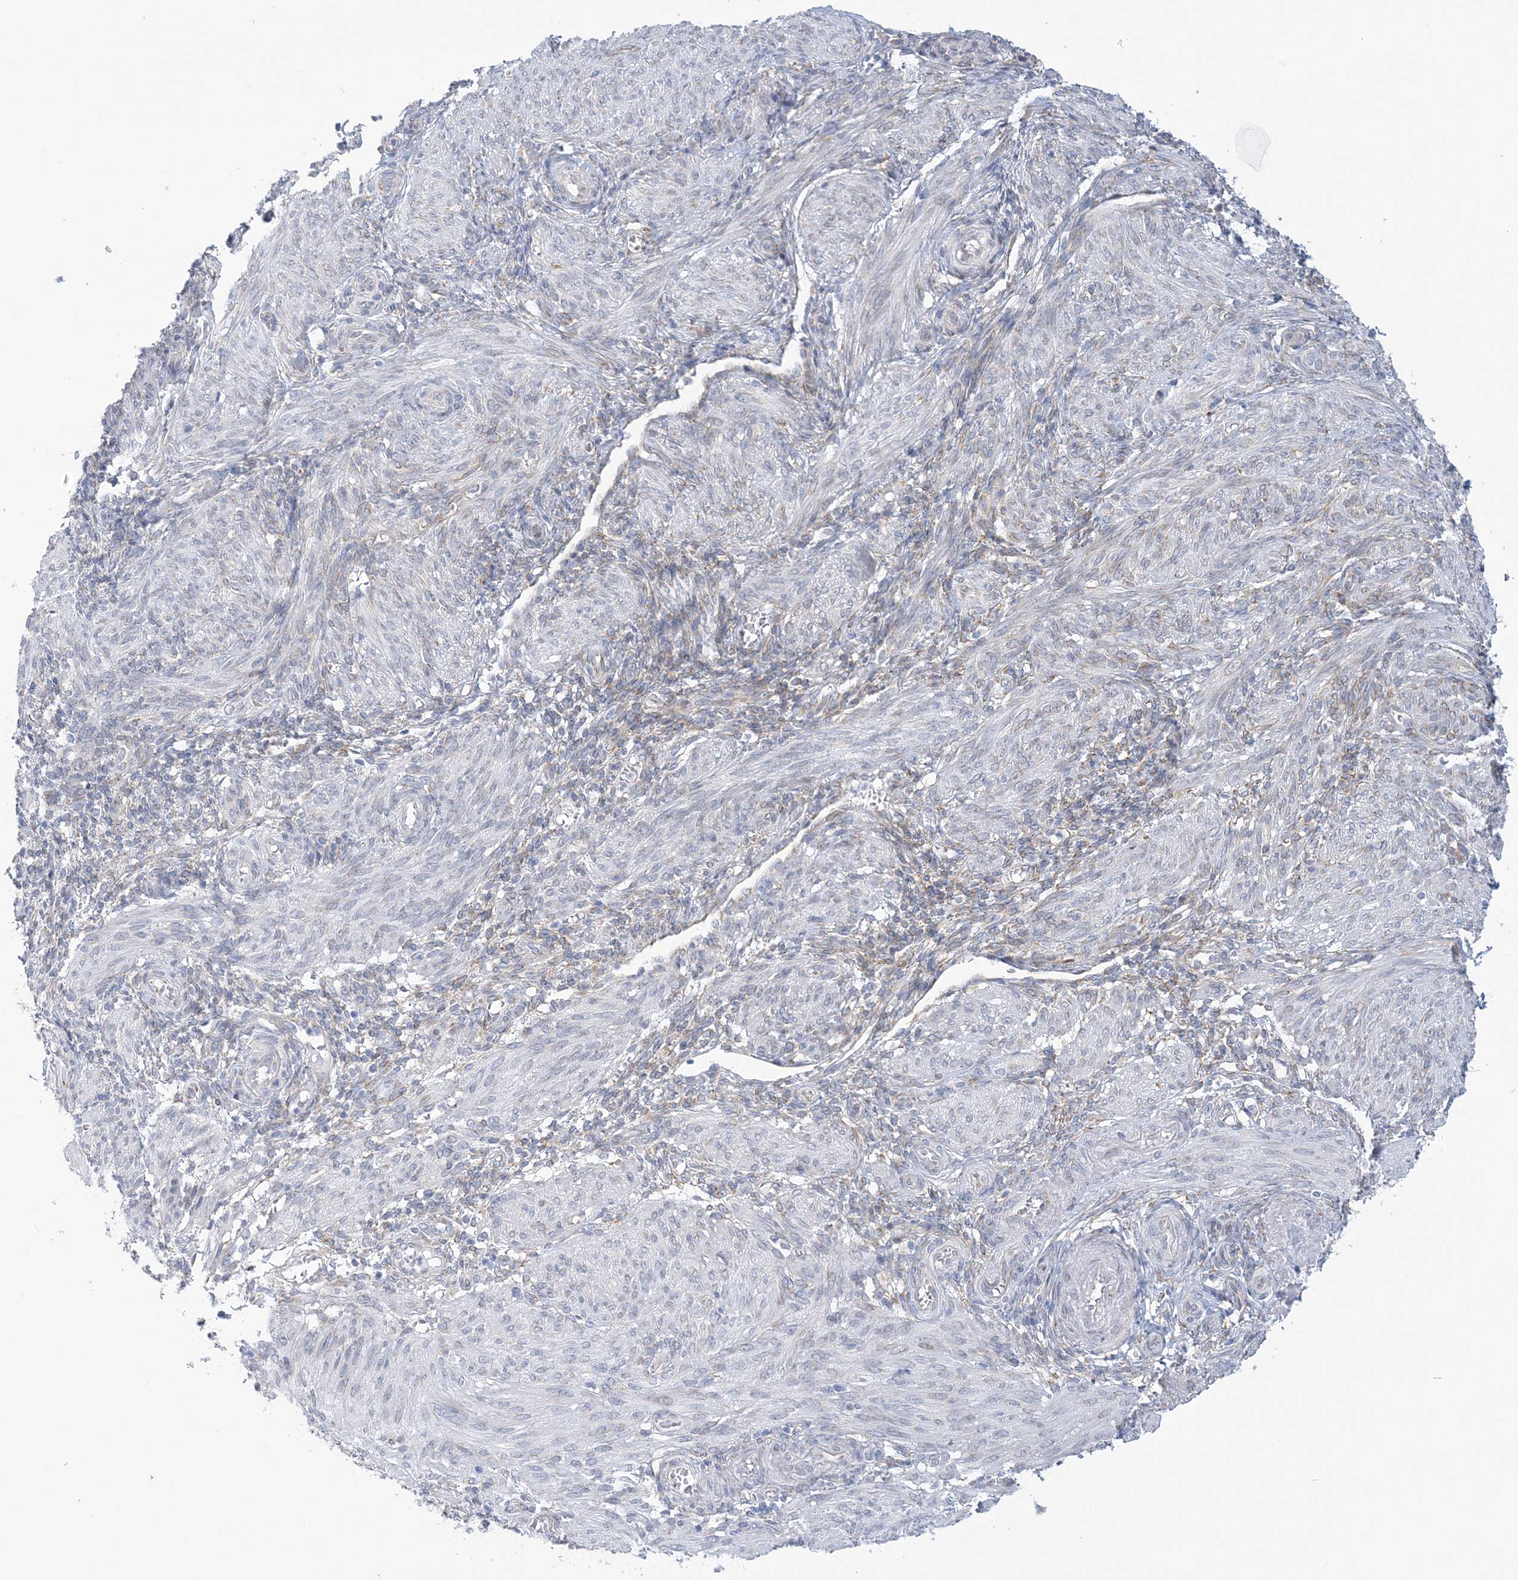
{"staining": {"intensity": "negative", "quantity": "none", "location": "none"}, "tissue": "smooth muscle", "cell_type": "Smooth muscle cells", "image_type": "normal", "snomed": [{"axis": "morphology", "description": "Normal tissue, NOS"}, {"axis": "topography", "description": "Smooth muscle"}], "caption": "IHC of unremarkable human smooth muscle demonstrates no positivity in smooth muscle cells.", "gene": "PLEKHG4B", "patient": {"sex": "female", "age": 39}}